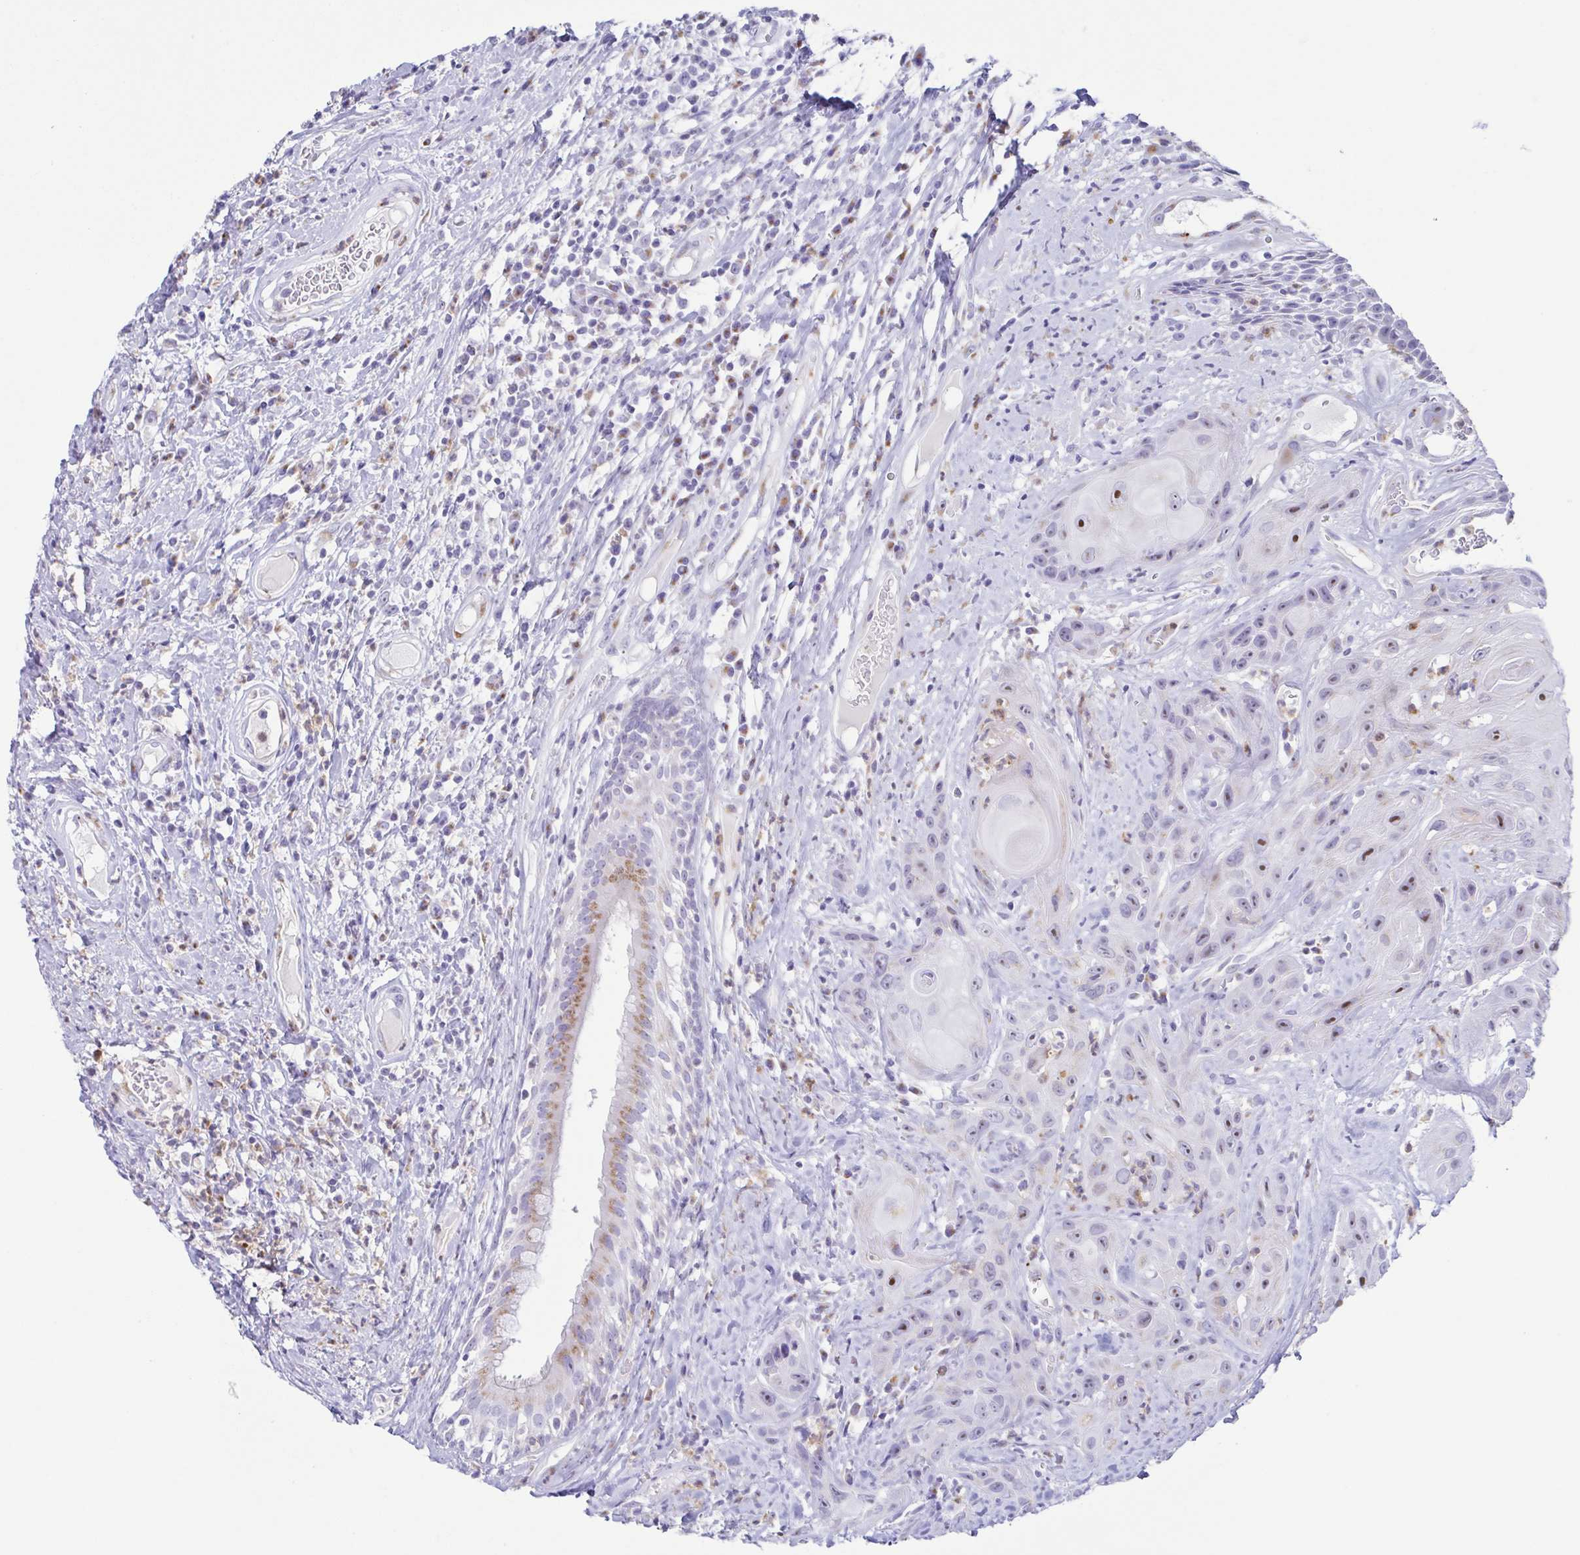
{"staining": {"intensity": "moderate", "quantity": "<25%", "location": "nuclear"}, "tissue": "head and neck cancer", "cell_type": "Tumor cells", "image_type": "cancer", "snomed": [{"axis": "morphology", "description": "Squamous cell carcinoma, NOS"}, {"axis": "topography", "description": "Head-Neck"}], "caption": "An image of human head and neck squamous cell carcinoma stained for a protein demonstrates moderate nuclear brown staining in tumor cells.", "gene": "AZU1", "patient": {"sex": "male", "age": 57}}